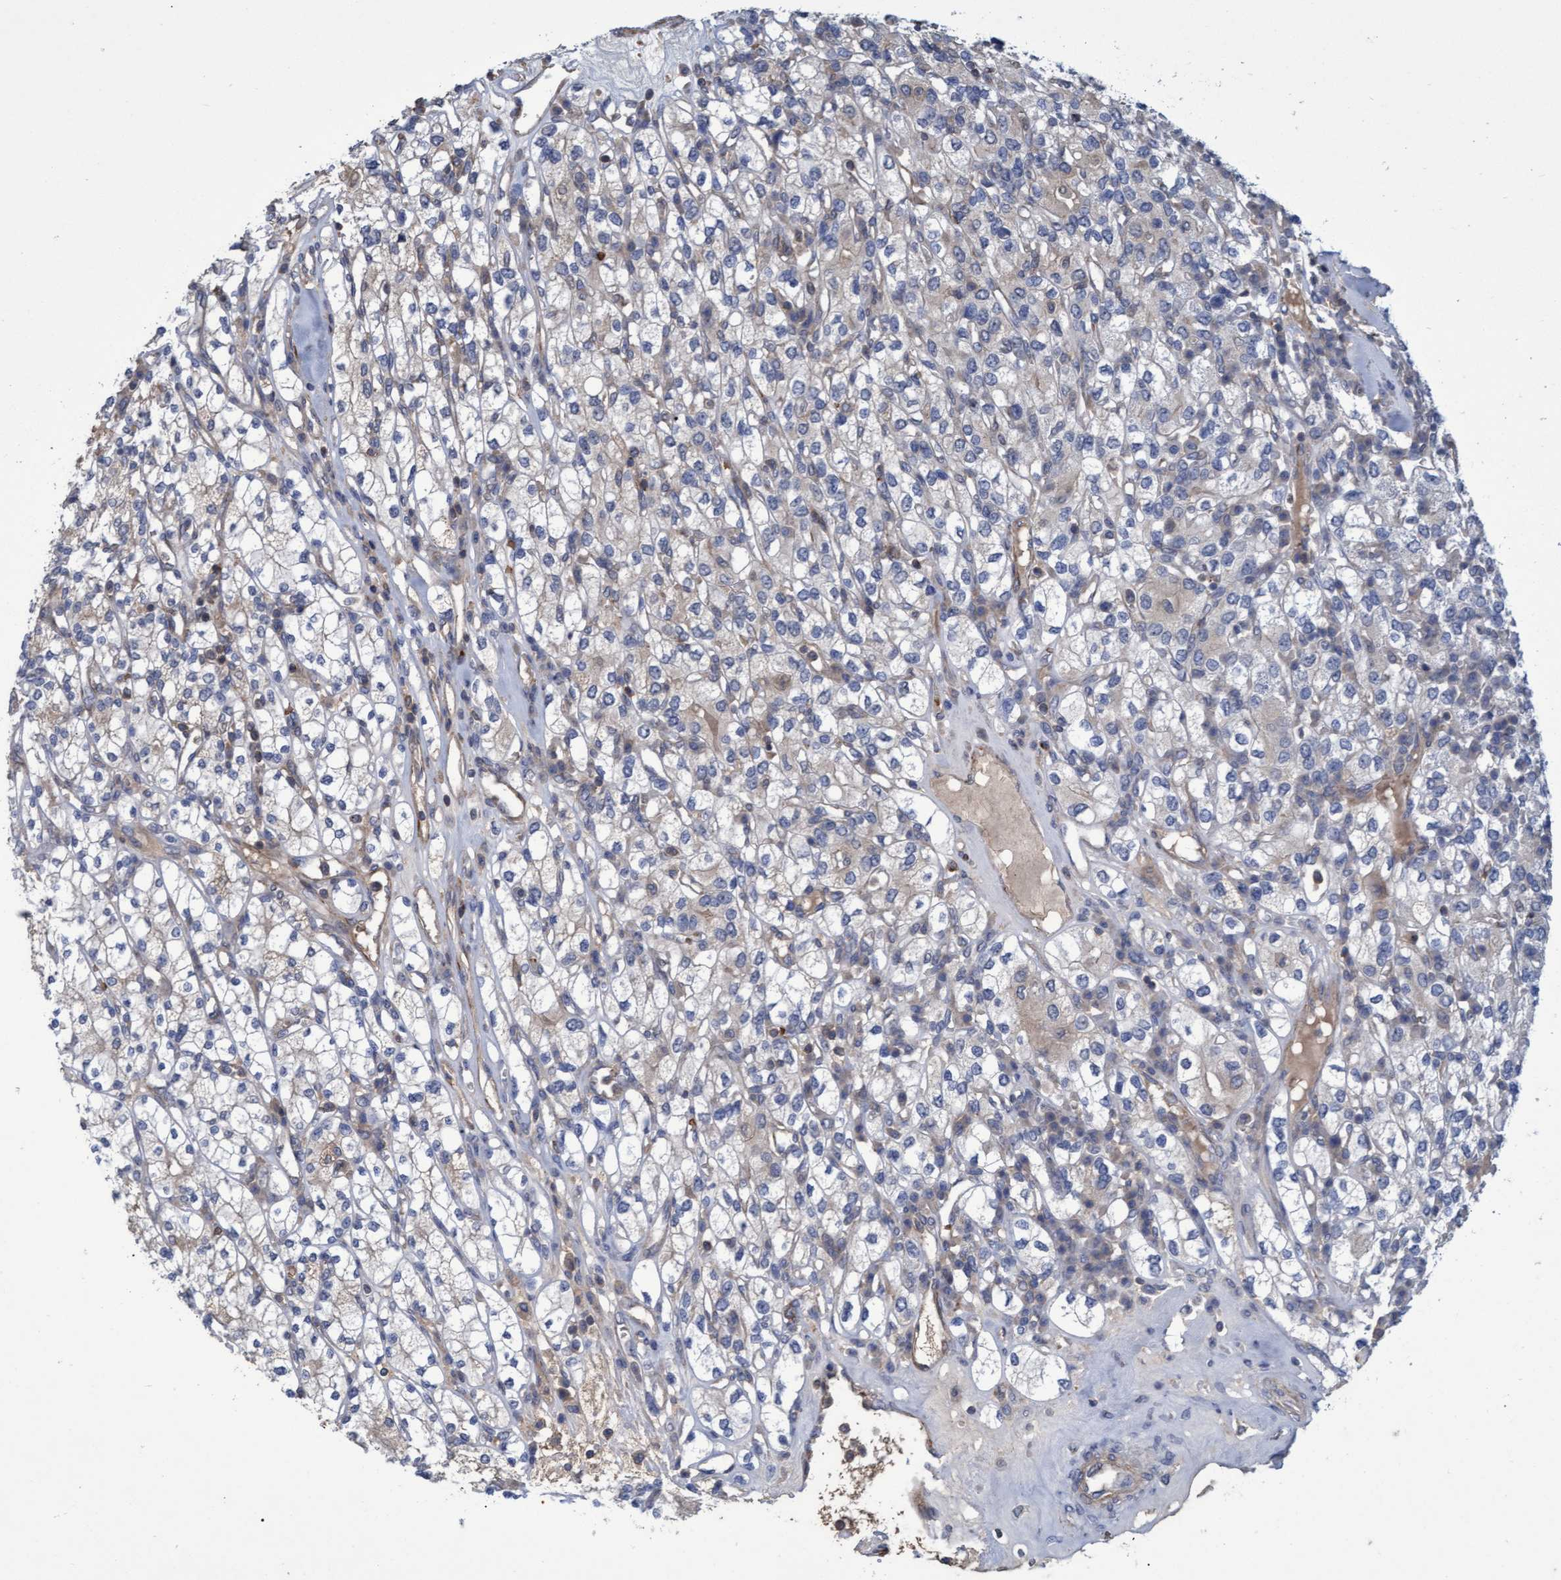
{"staining": {"intensity": "moderate", "quantity": "25%-75%", "location": "cytoplasmic/membranous"}, "tissue": "renal cancer", "cell_type": "Tumor cells", "image_type": "cancer", "snomed": [{"axis": "morphology", "description": "Adenocarcinoma, NOS"}, {"axis": "topography", "description": "Kidney"}], "caption": "Immunohistochemical staining of renal cancer (adenocarcinoma) exhibits medium levels of moderate cytoplasmic/membranous expression in about 25%-75% of tumor cells.", "gene": "NAA15", "patient": {"sex": "male", "age": 77}}